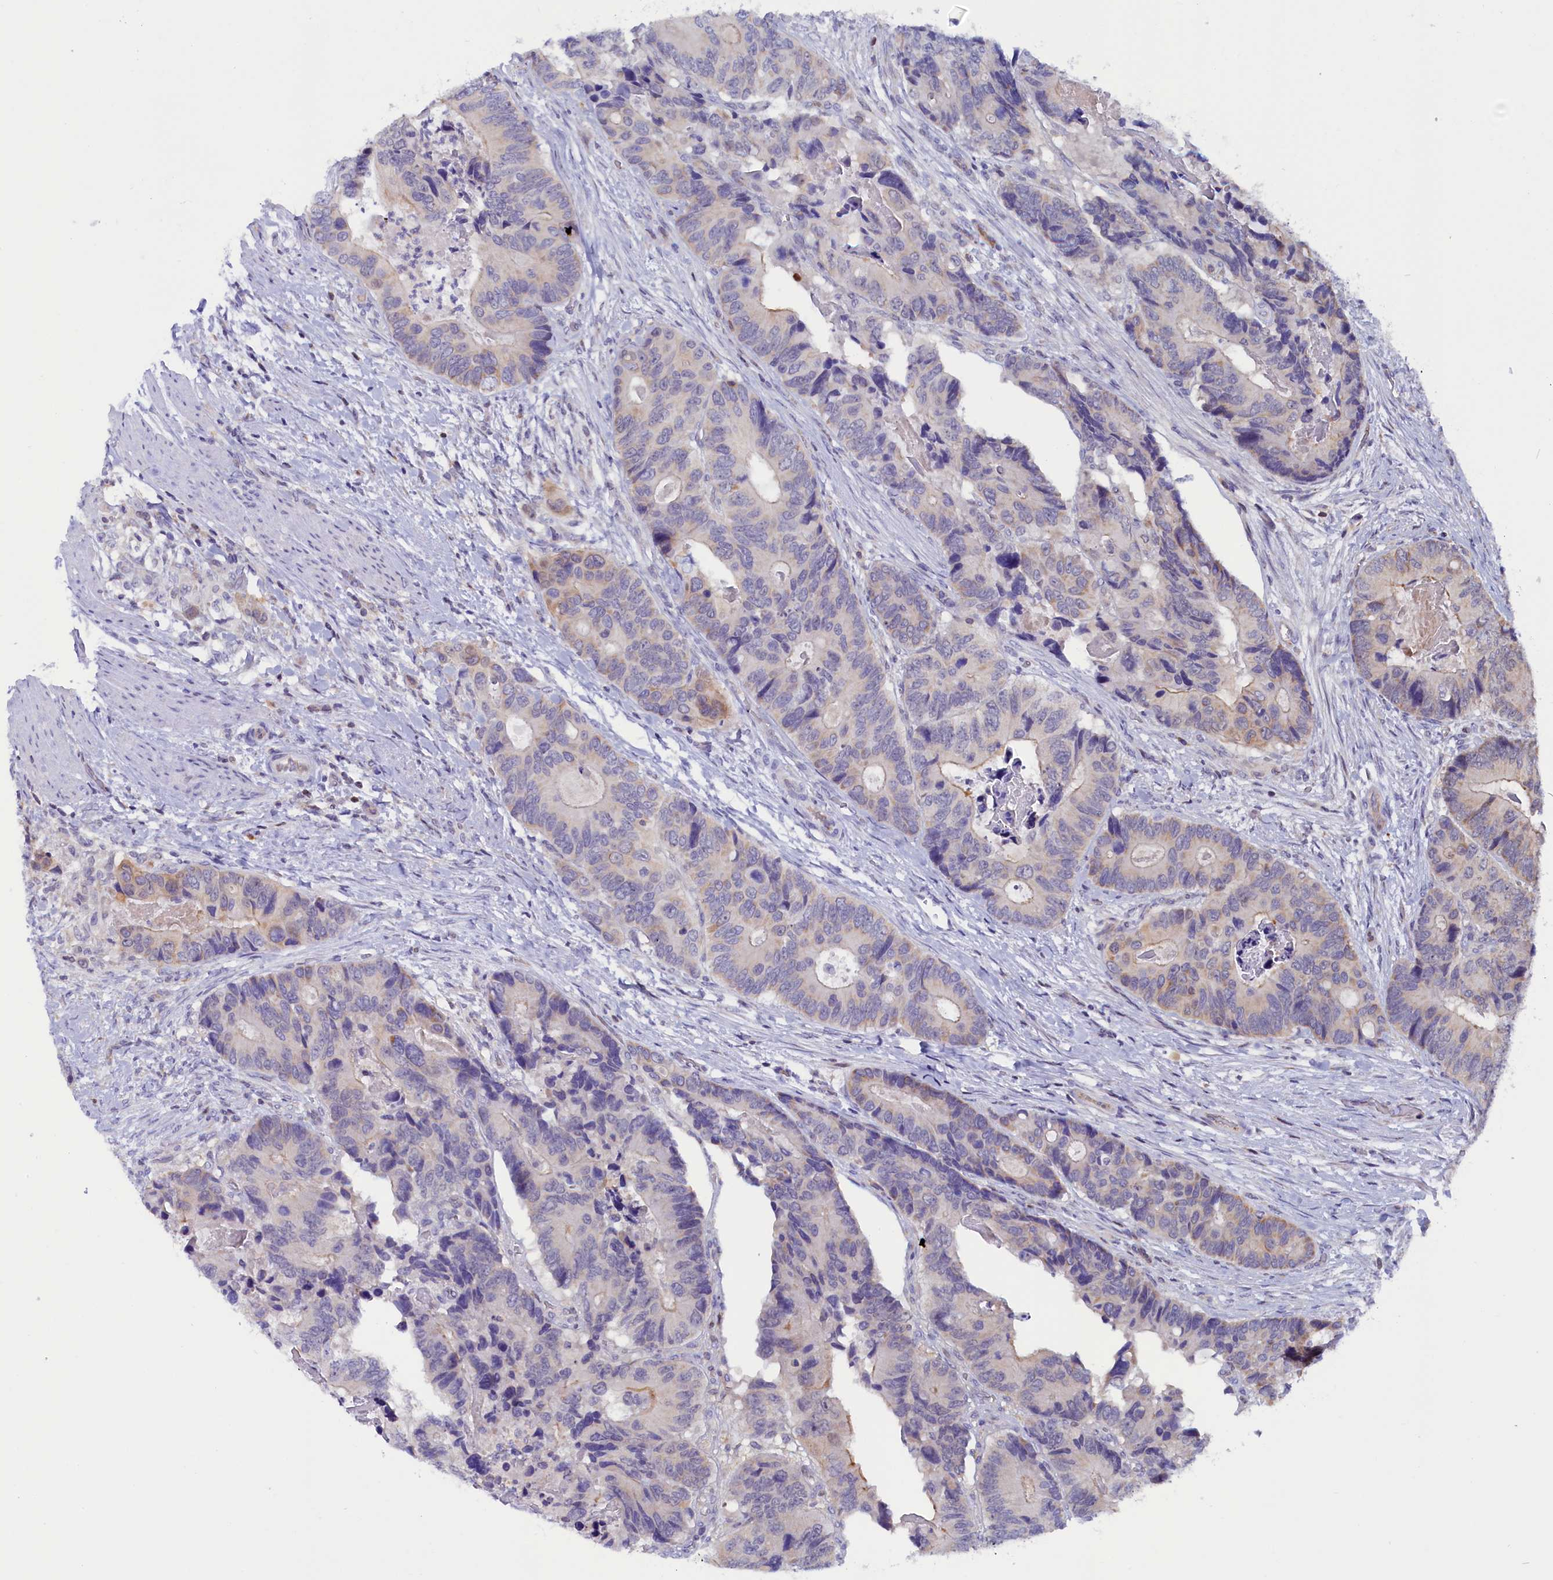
{"staining": {"intensity": "moderate", "quantity": "<25%", "location": "cytoplasmic/membranous"}, "tissue": "colorectal cancer", "cell_type": "Tumor cells", "image_type": "cancer", "snomed": [{"axis": "morphology", "description": "Adenocarcinoma, NOS"}, {"axis": "topography", "description": "Colon"}], "caption": "Tumor cells exhibit low levels of moderate cytoplasmic/membranous positivity in about <25% of cells in human adenocarcinoma (colorectal).", "gene": "CIAPIN1", "patient": {"sex": "male", "age": 84}}